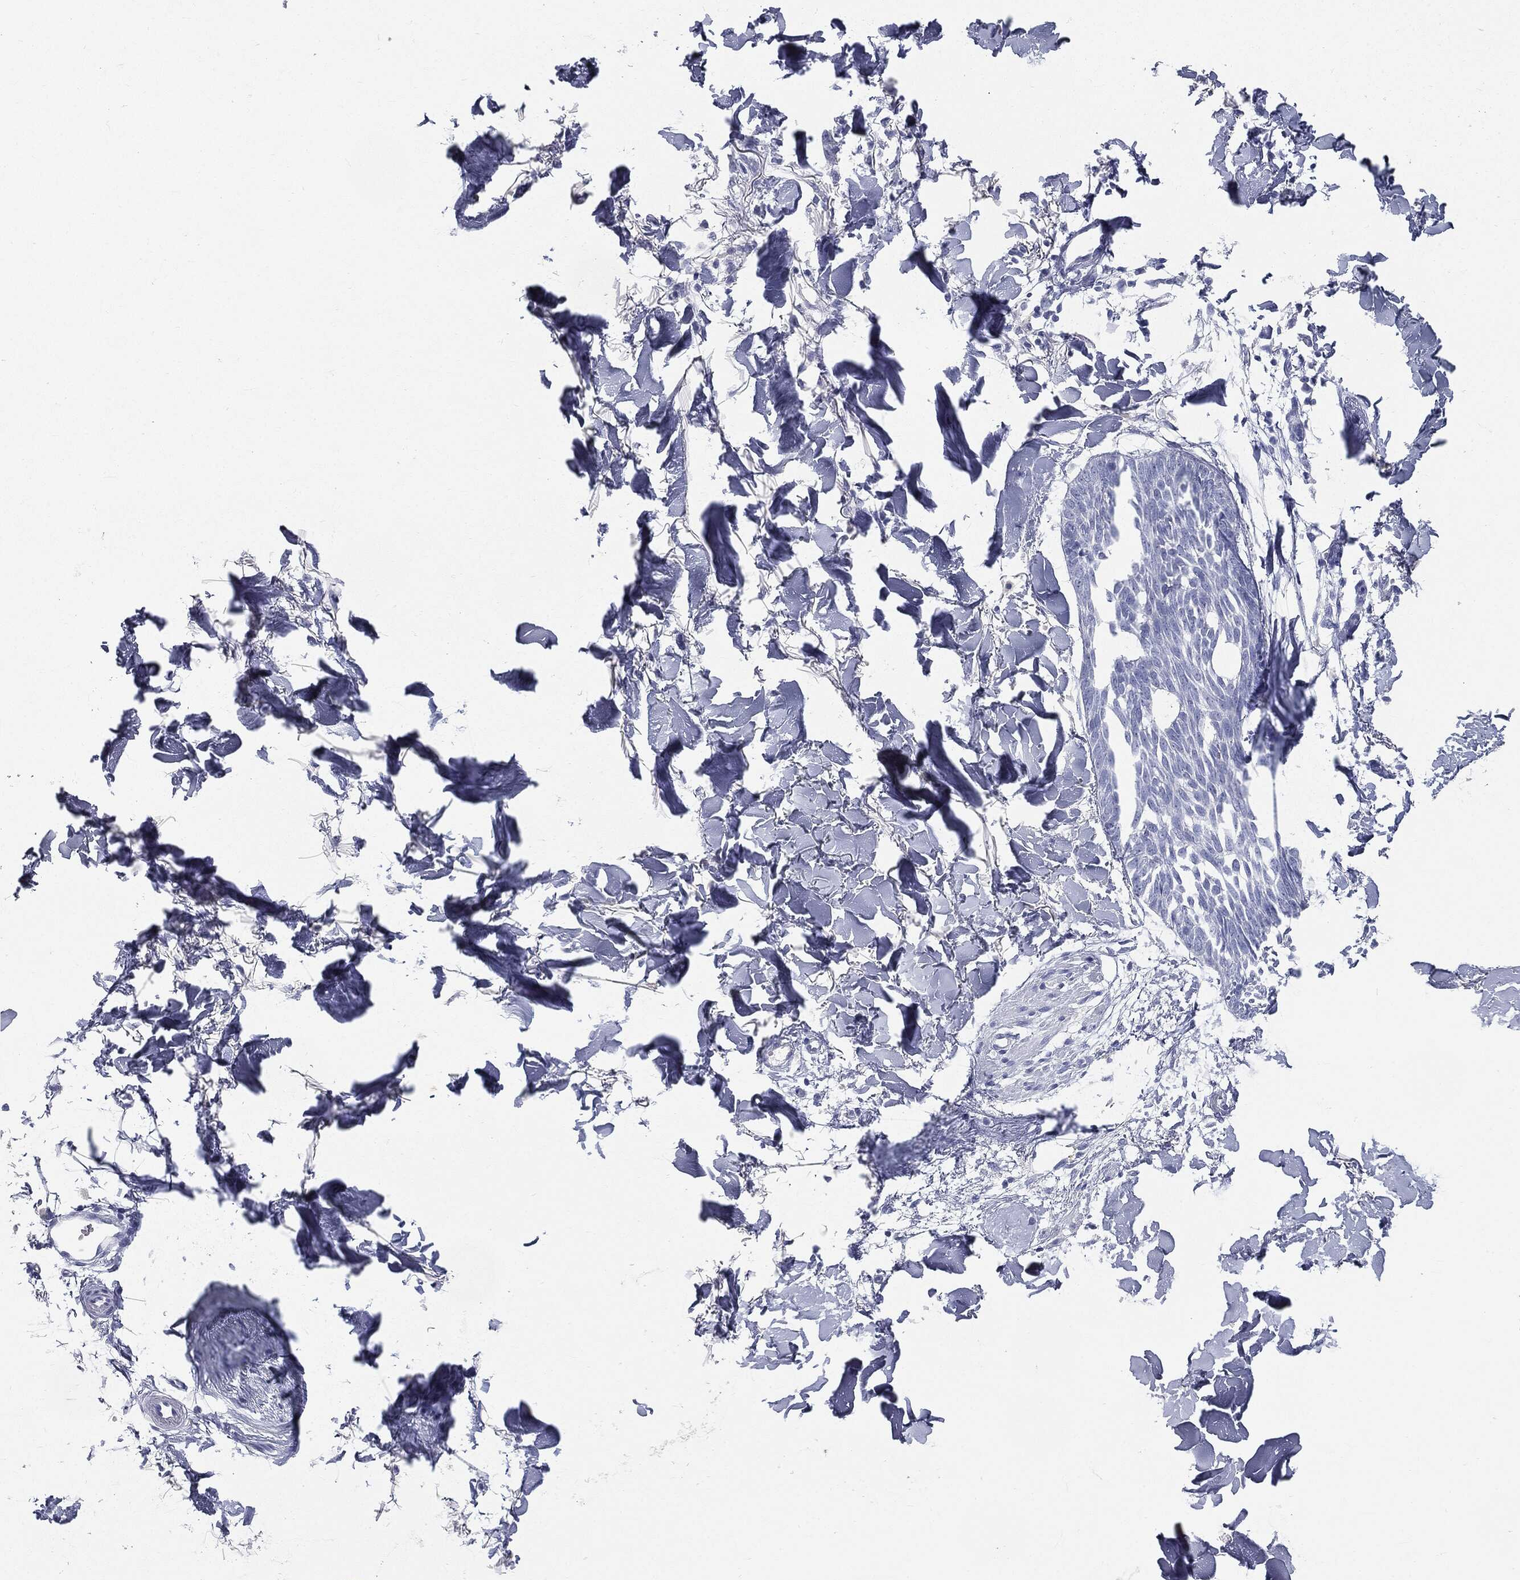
{"staining": {"intensity": "negative", "quantity": "none", "location": "none"}, "tissue": "skin cancer", "cell_type": "Tumor cells", "image_type": "cancer", "snomed": [{"axis": "morphology", "description": "Normal tissue, NOS"}, {"axis": "morphology", "description": "Basal cell carcinoma"}, {"axis": "topography", "description": "Skin"}], "caption": "Immunohistochemistry (IHC) micrograph of neoplastic tissue: skin cancer (basal cell carcinoma) stained with DAB displays no significant protein expression in tumor cells. (DAB immunohistochemistry with hematoxylin counter stain).", "gene": "CUZD1", "patient": {"sex": "male", "age": 84}}